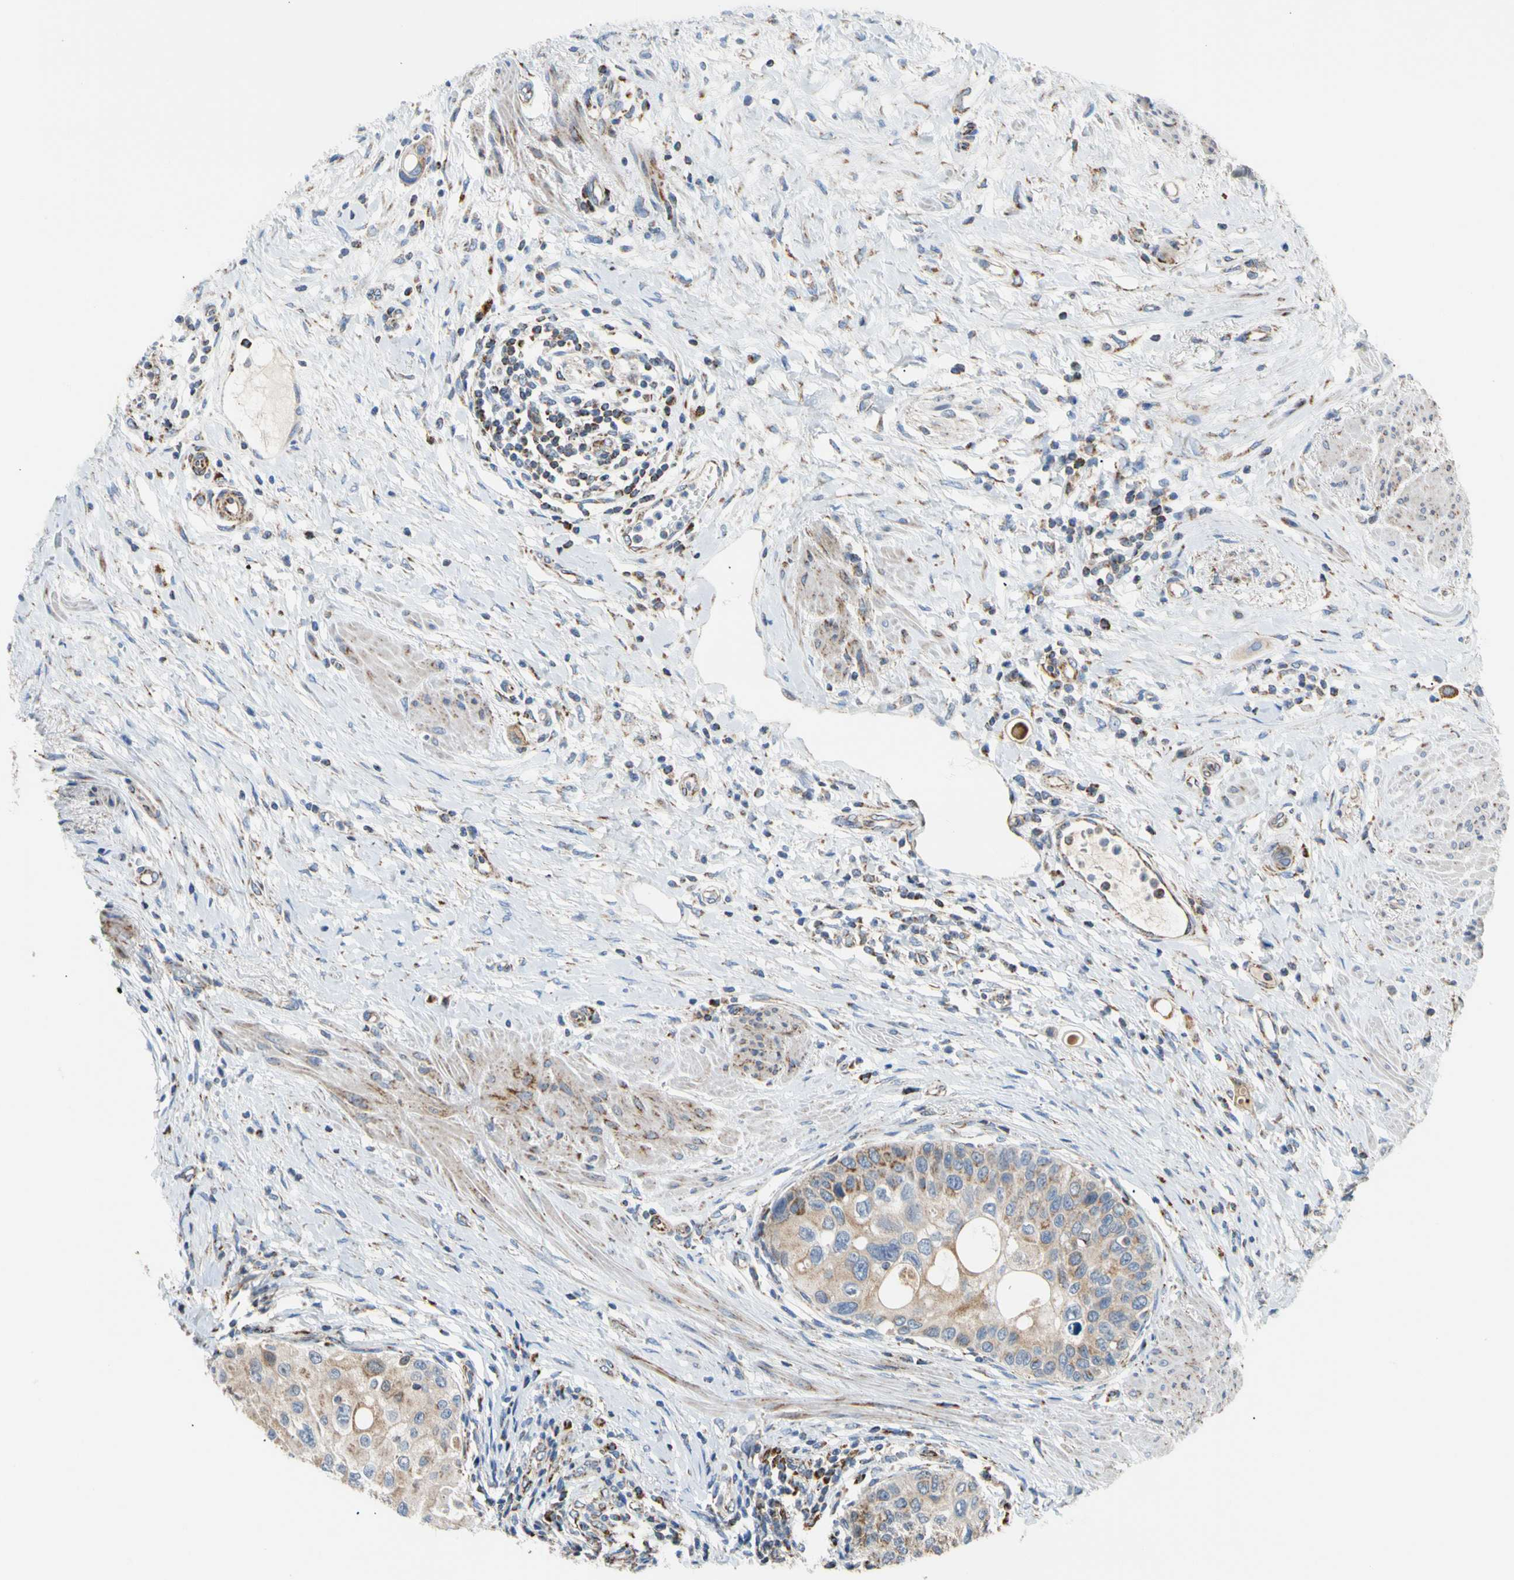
{"staining": {"intensity": "moderate", "quantity": ">75%", "location": "cytoplasmic/membranous"}, "tissue": "urothelial cancer", "cell_type": "Tumor cells", "image_type": "cancer", "snomed": [{"axis": "morphology", "description": "Urothelial carcinoma, High grade"}, {"axis": "topography", "description": "Urinary bladder"}], "caption": "Human high-grade urothelial carcinoma stained for a protein (brown) reveals moderate cytoplasmic/membranous positive positivity in approximately >75% of tumor cells.", "gene": "ACAT1", "patient": {"sex": "female", "age": 56}}